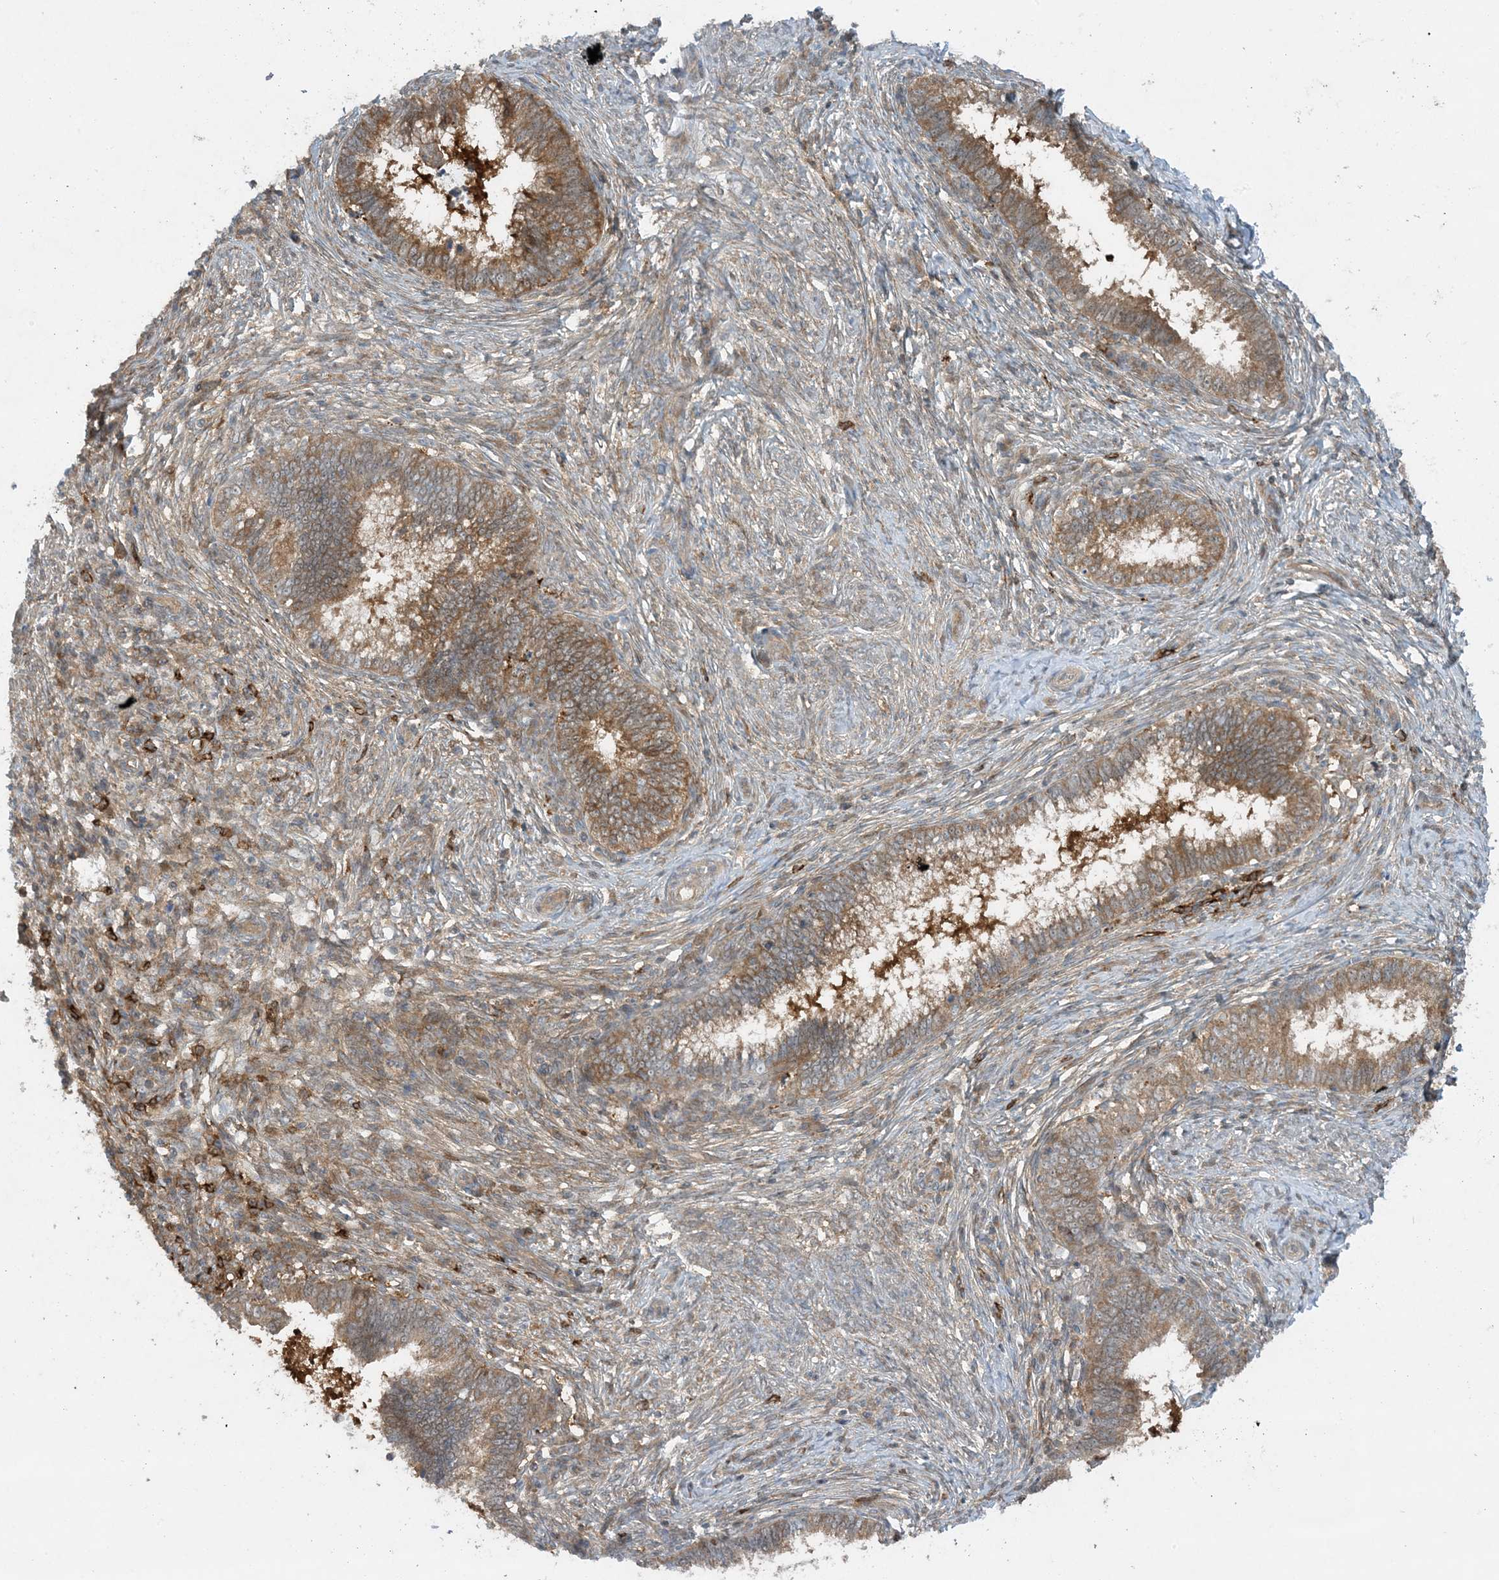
{"staining": {"intensity": "moderate", "quantity": ">75%", "location": "cytoplasmic/membranous"}, "tissue": "cervical cancer", "cell_type": "Tumor cells", "image_type": "cancer", "snomed": [{"axis": "morphology", "description": "Adenocarcinoma, NOS"}, {"axis": "topography", "description": "Cervix"}], "caption": "Tumor cells show medium levels of moderate cytoplasmic/membranous positivity in approximately >75% of cells in cervical cancer (adenocarcinoma).", "gene": "STAM2", "patient": {"sex": "female", "age": 36}}